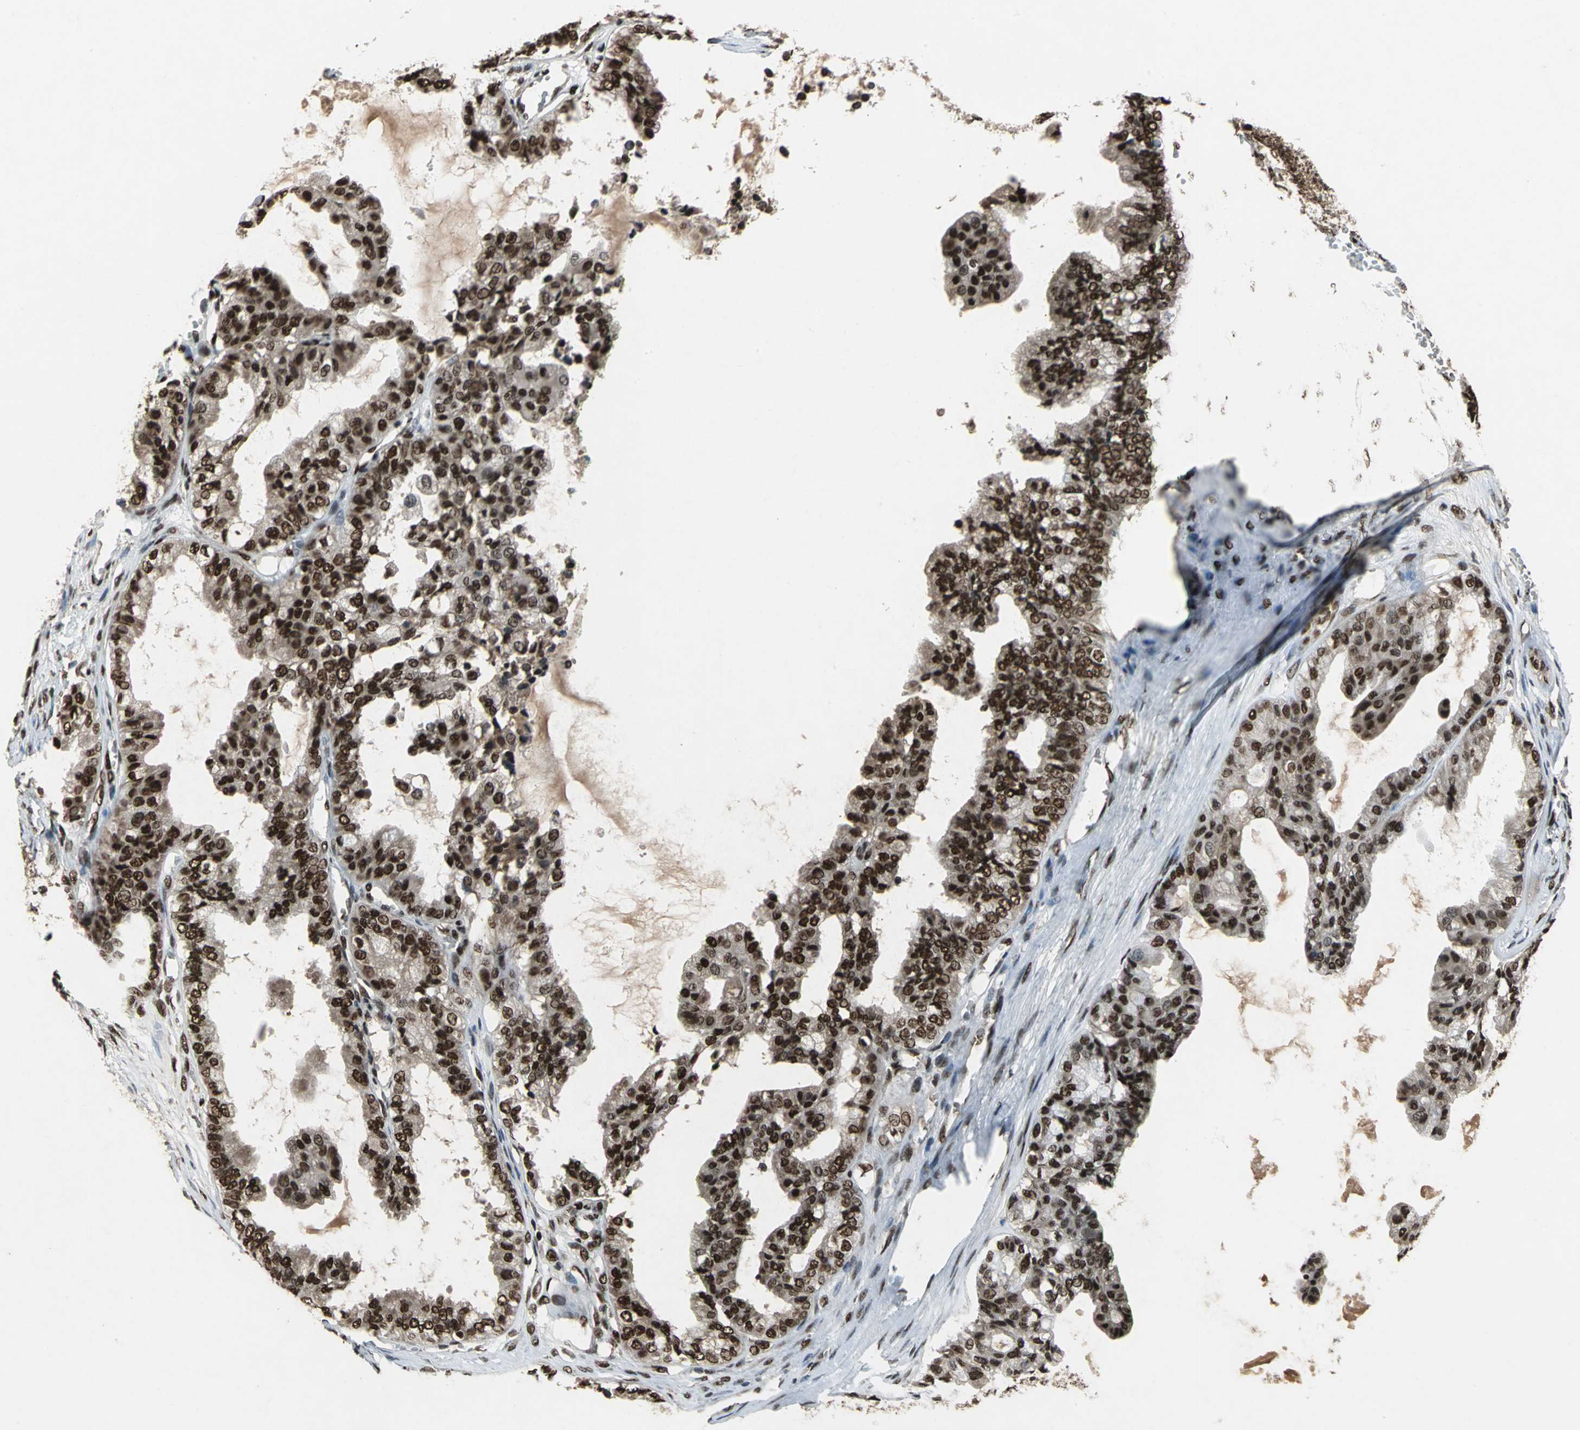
{"staining": {"intensity": "strong", "quantity": ">75%", "location": "nuclear"}, "tissue": "ovarian cancer", "cell_type": "Tumor cells", "image_type": "cancer", "snomed": [{"axis": "morphology", "description": "Carcinoma, NOS"}, {"axis": "morphology", "description": "Carcinoma, endometroid"}, {"axis": "topography", "description": "Ovary"}], "caption": "Immunohistochemical staining of ovarian cancer displays high levels of strong nuclear protein expression in about >75% of tumor cells.", "gene": "MTA2", "patient": {"sex": "female", "age": 50}}